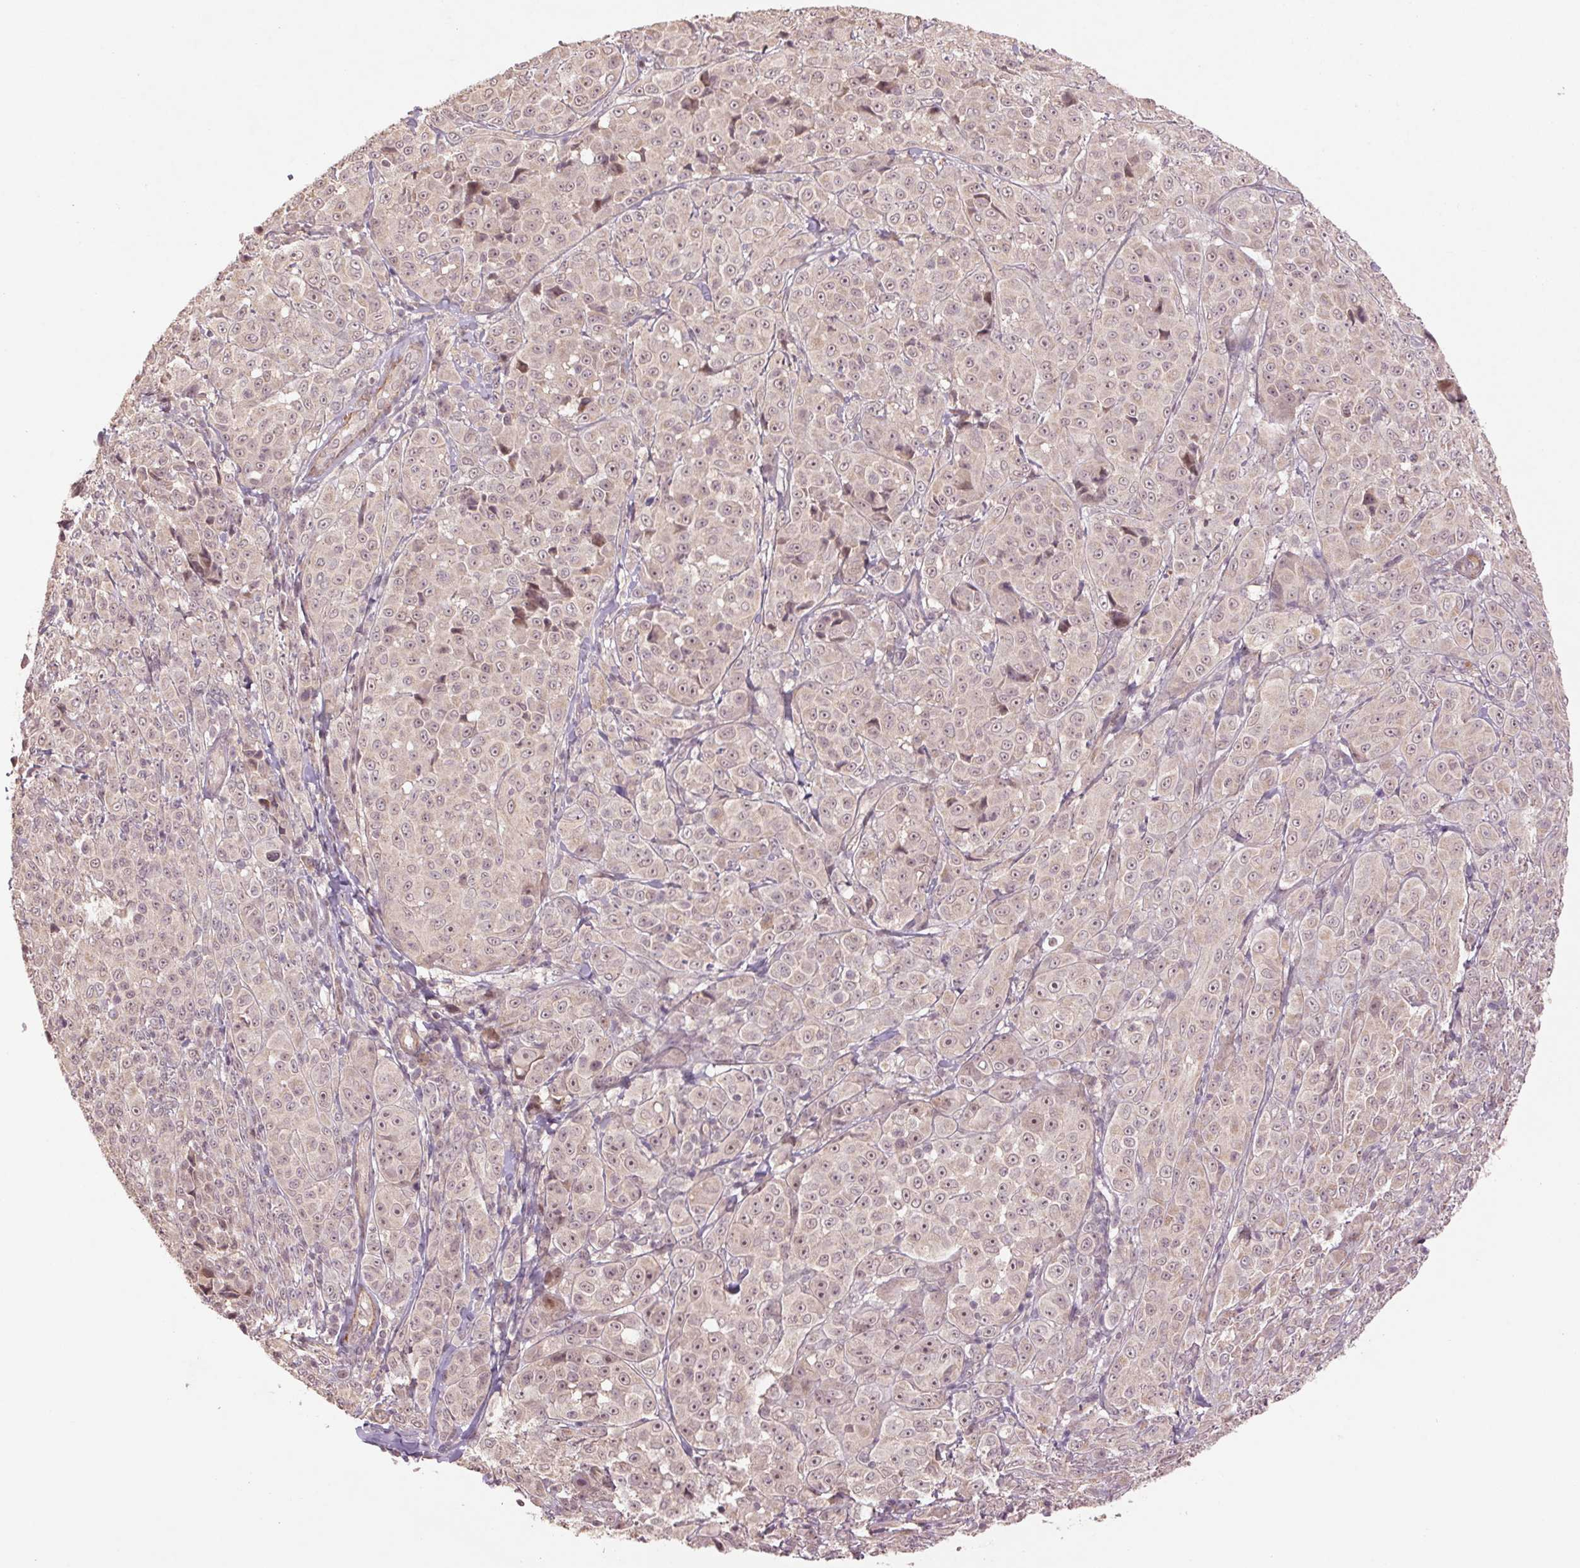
{"staining": {"intensity": "weak", "quantity": "25%-75%", "location": "cytoplasmic/membranous,nuclear"}, "tissue": "melanoma", "cell_type": "Tumor cells", "image_type": "cancer", "snomed": [{"axis": "morphology", "description": "Malignant melanoma, NOS"}, {"axis": "topography", "description": "Skin"}], "caption": "Protein expression analysis of melanoma displays weak cytoplasmic/membranous and nuclear staining in approximately 25%-75% of tumor cells. The protein of interest is stained brown, and the nuclei are stained in blue (DAB IHC with brightfield microscopy, high magnification).", "gene": "SMLR1", "patient": {"sex": "male", "age": 89}}